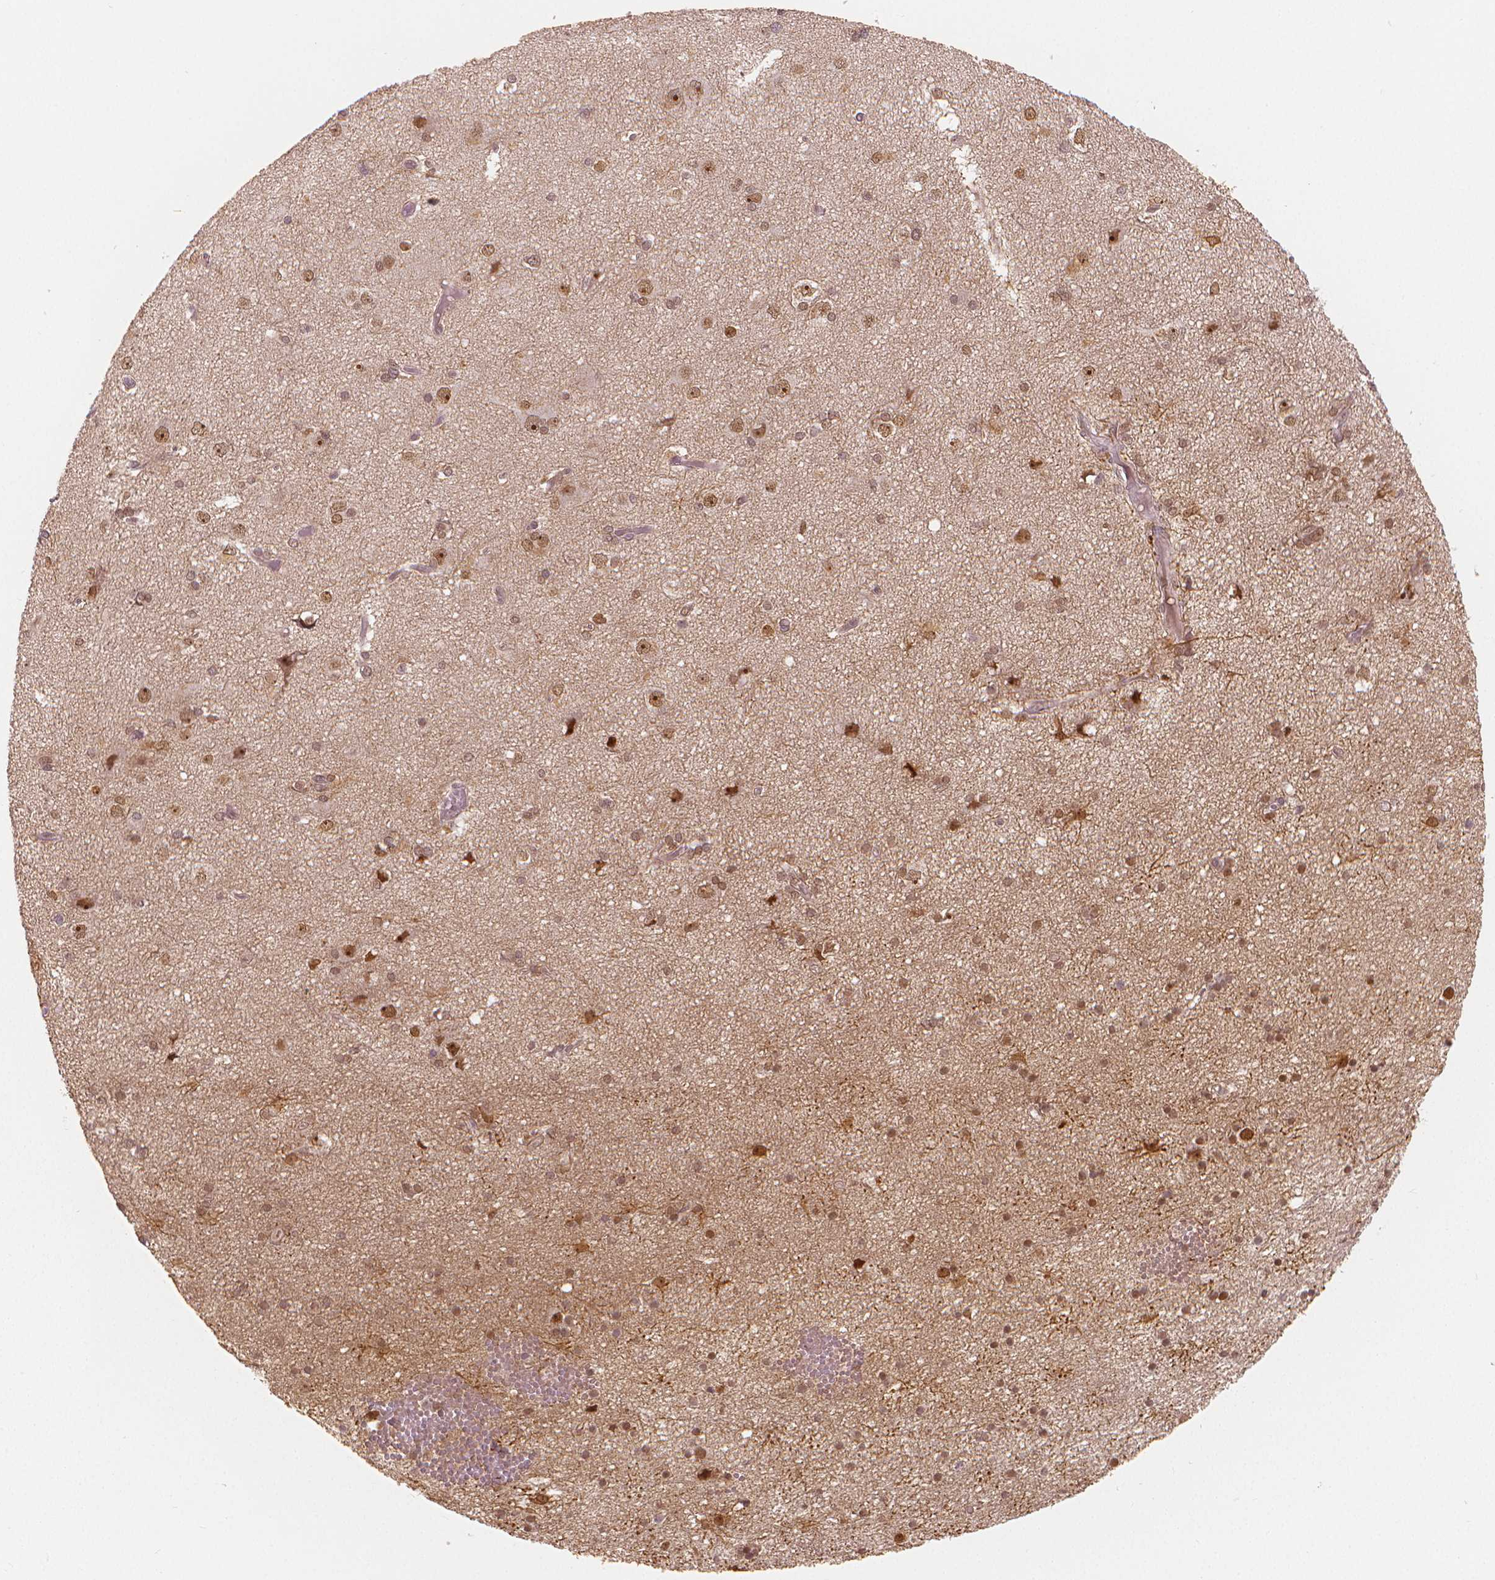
{"staining": {"intensity": "moderate", "quantity": "<25%", "location": "nuclear"}, "tissue": "cerebral cortex", "cell_type": "Endothelial cells", "image_type": "normal", "snomed": [{"axis": "morphology", "description": "Normal tissue, NOS"}, {"axis": "morphology", "description": "Glioma, malignant, High grade"}, {"axis": "topography", "description": "Cerebral cortex"}], "caption": "The histopathology image displays a brown stain indicating the presence of a protein in the nuclear of endothelial cells in cerebral cortex.", "gene": "NSD2", "patient": {"sex": "male", "age": 71}}